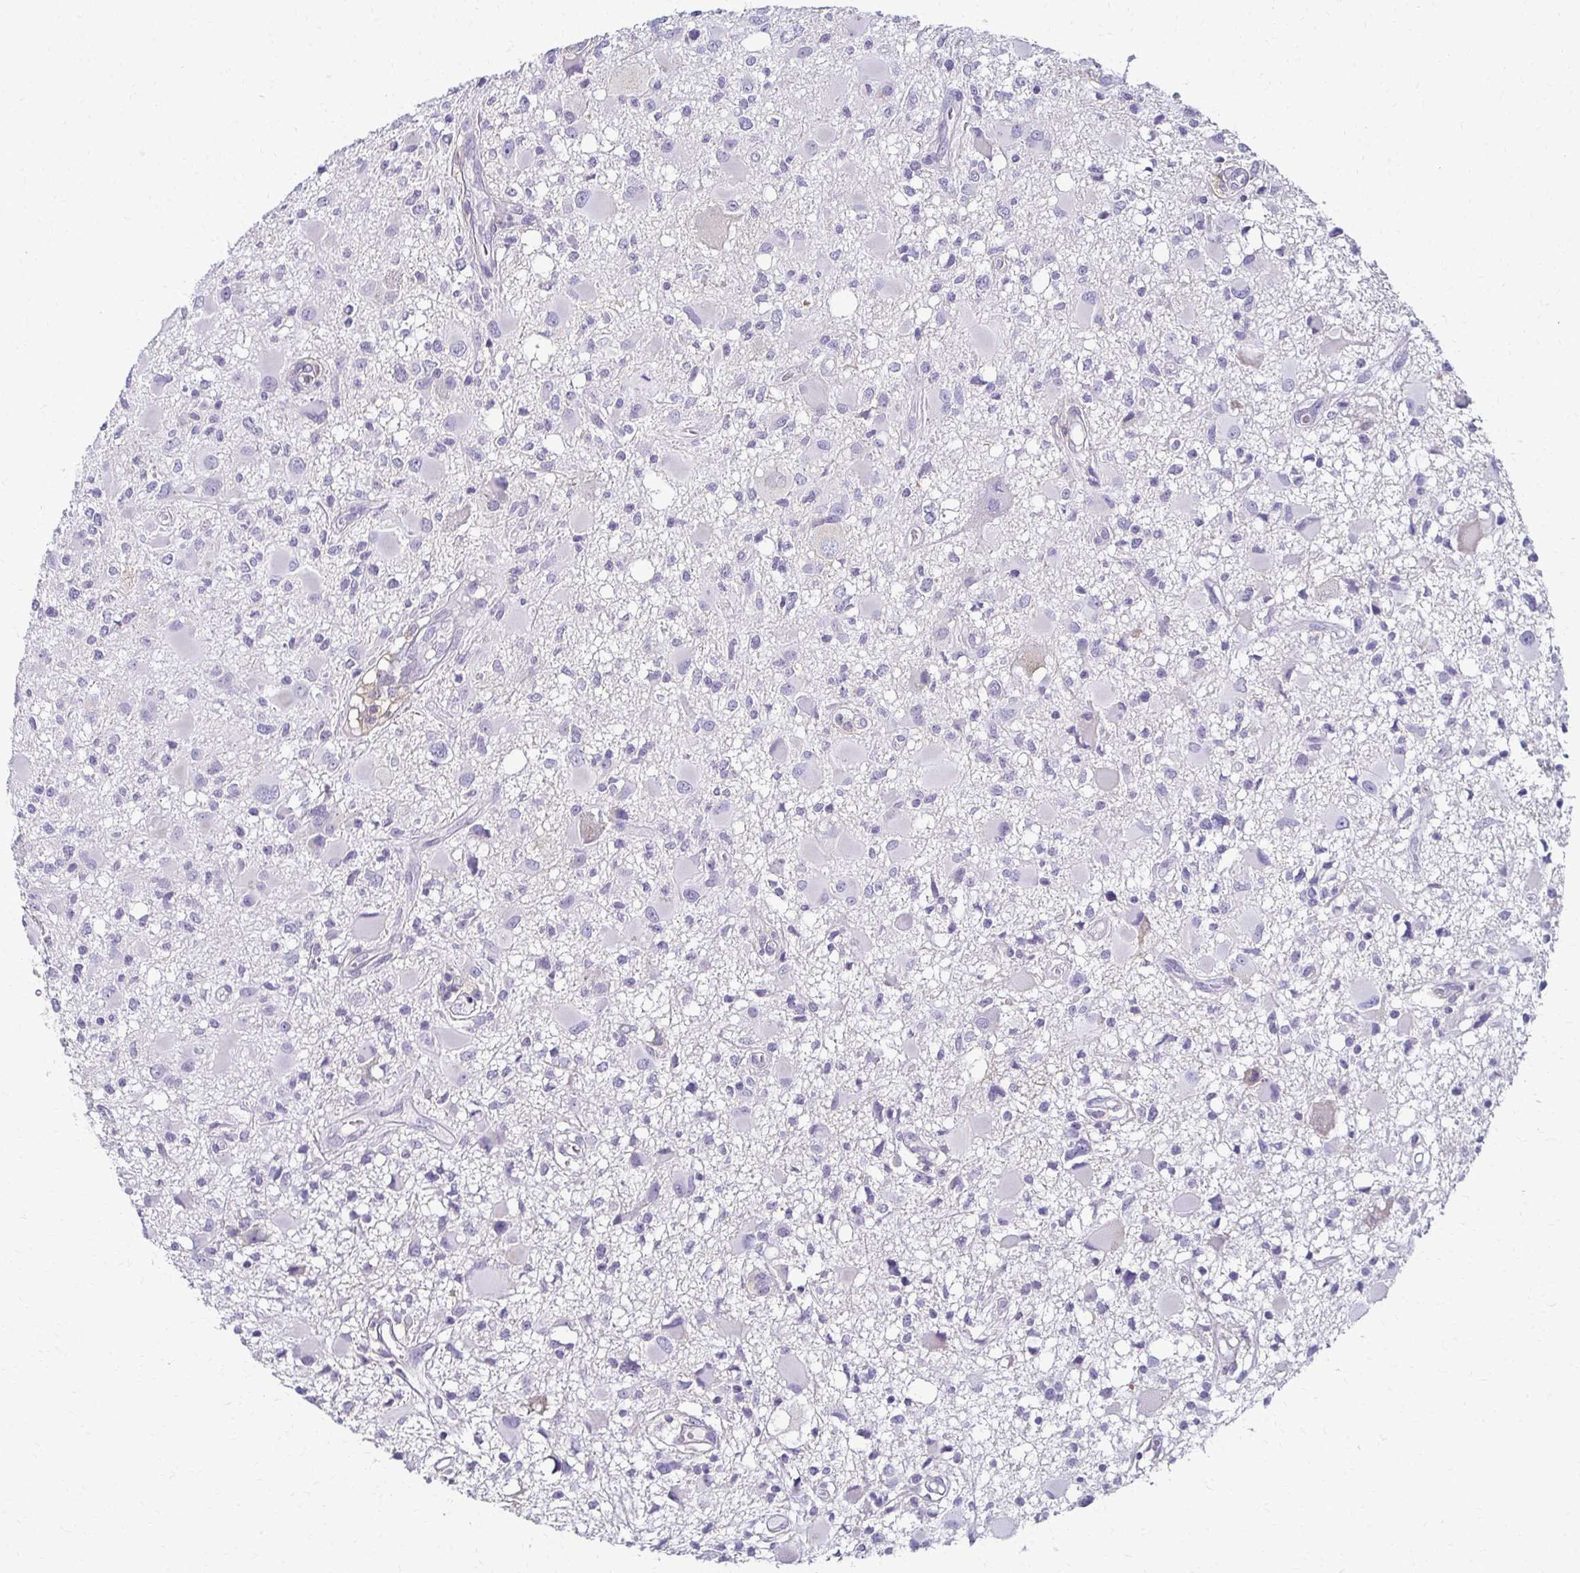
{"staining": {"intensity": "negative", "quantity": "none", "location": "none"}, "tissue": "glioma", "cell_type": "Tumor cells", "image_type": "cancer", "snomed": [{"axis": "morphology", "description": "Glioma, malignant, High grade"}, {"axis": "topography", "description": "Brain"}], "caption": "Tumor cells show no significant protein expression in malignant glioma (high-grade).", "gene": "FCGR2B", "patient": {"sex": "male", "age": 54}}